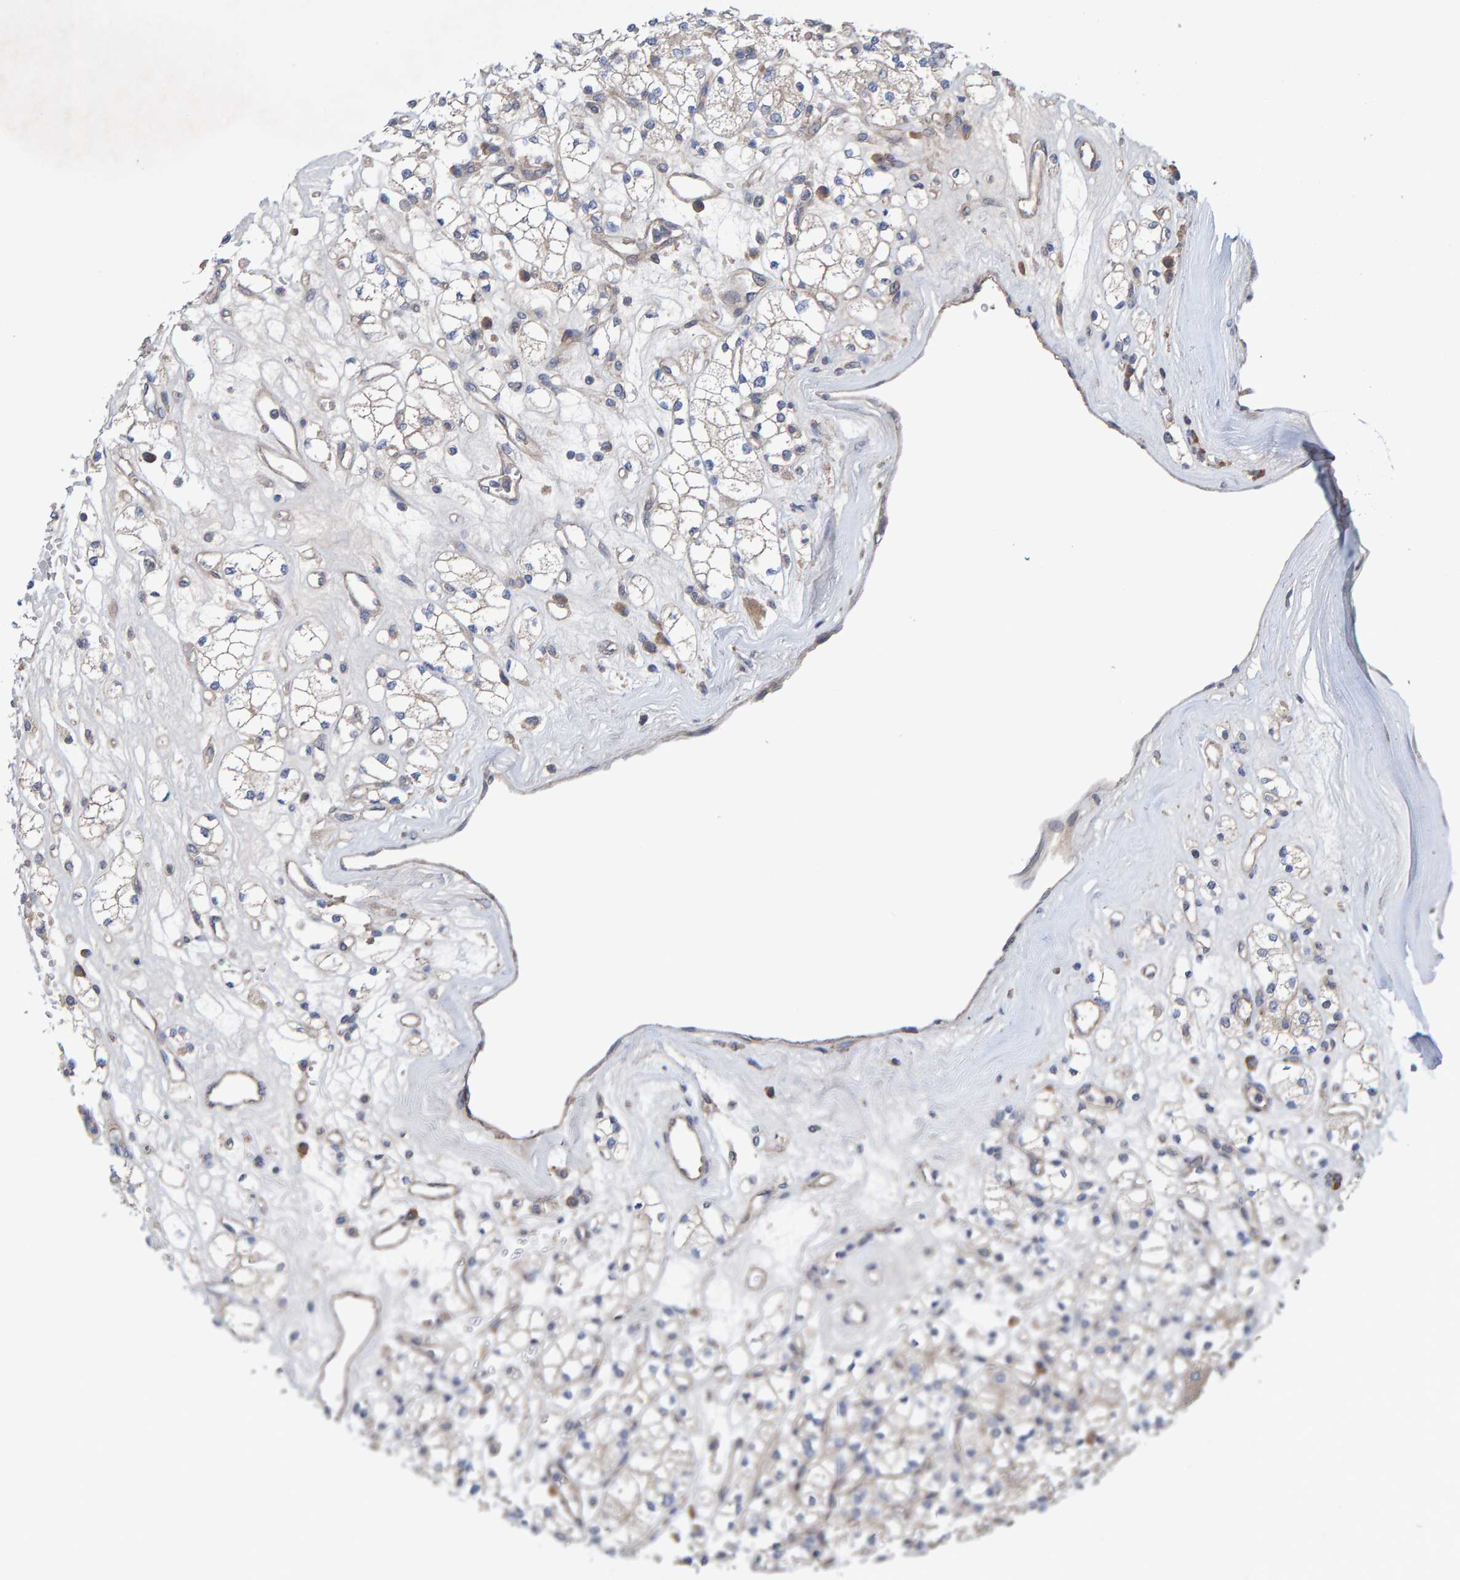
{"staining": {"intensity": "weak", "quantity": "<25%", "location": "cytoplasmic/membranous"}, "tissue": "renal cancer", "cell_type": "Tumor cells", "image_type": "cancer", "snomed": [{"axis": "morphology", "description": "Adenocarcinoma, NOS"}, {"axis": "topography", "description": "Kidney"}], "caption": "An image of human adenocarcinoma (renal) is negative for staining in tumor cells.", "gene": "LRSAM1", "patient": {"sex": "male", "age": 77}}